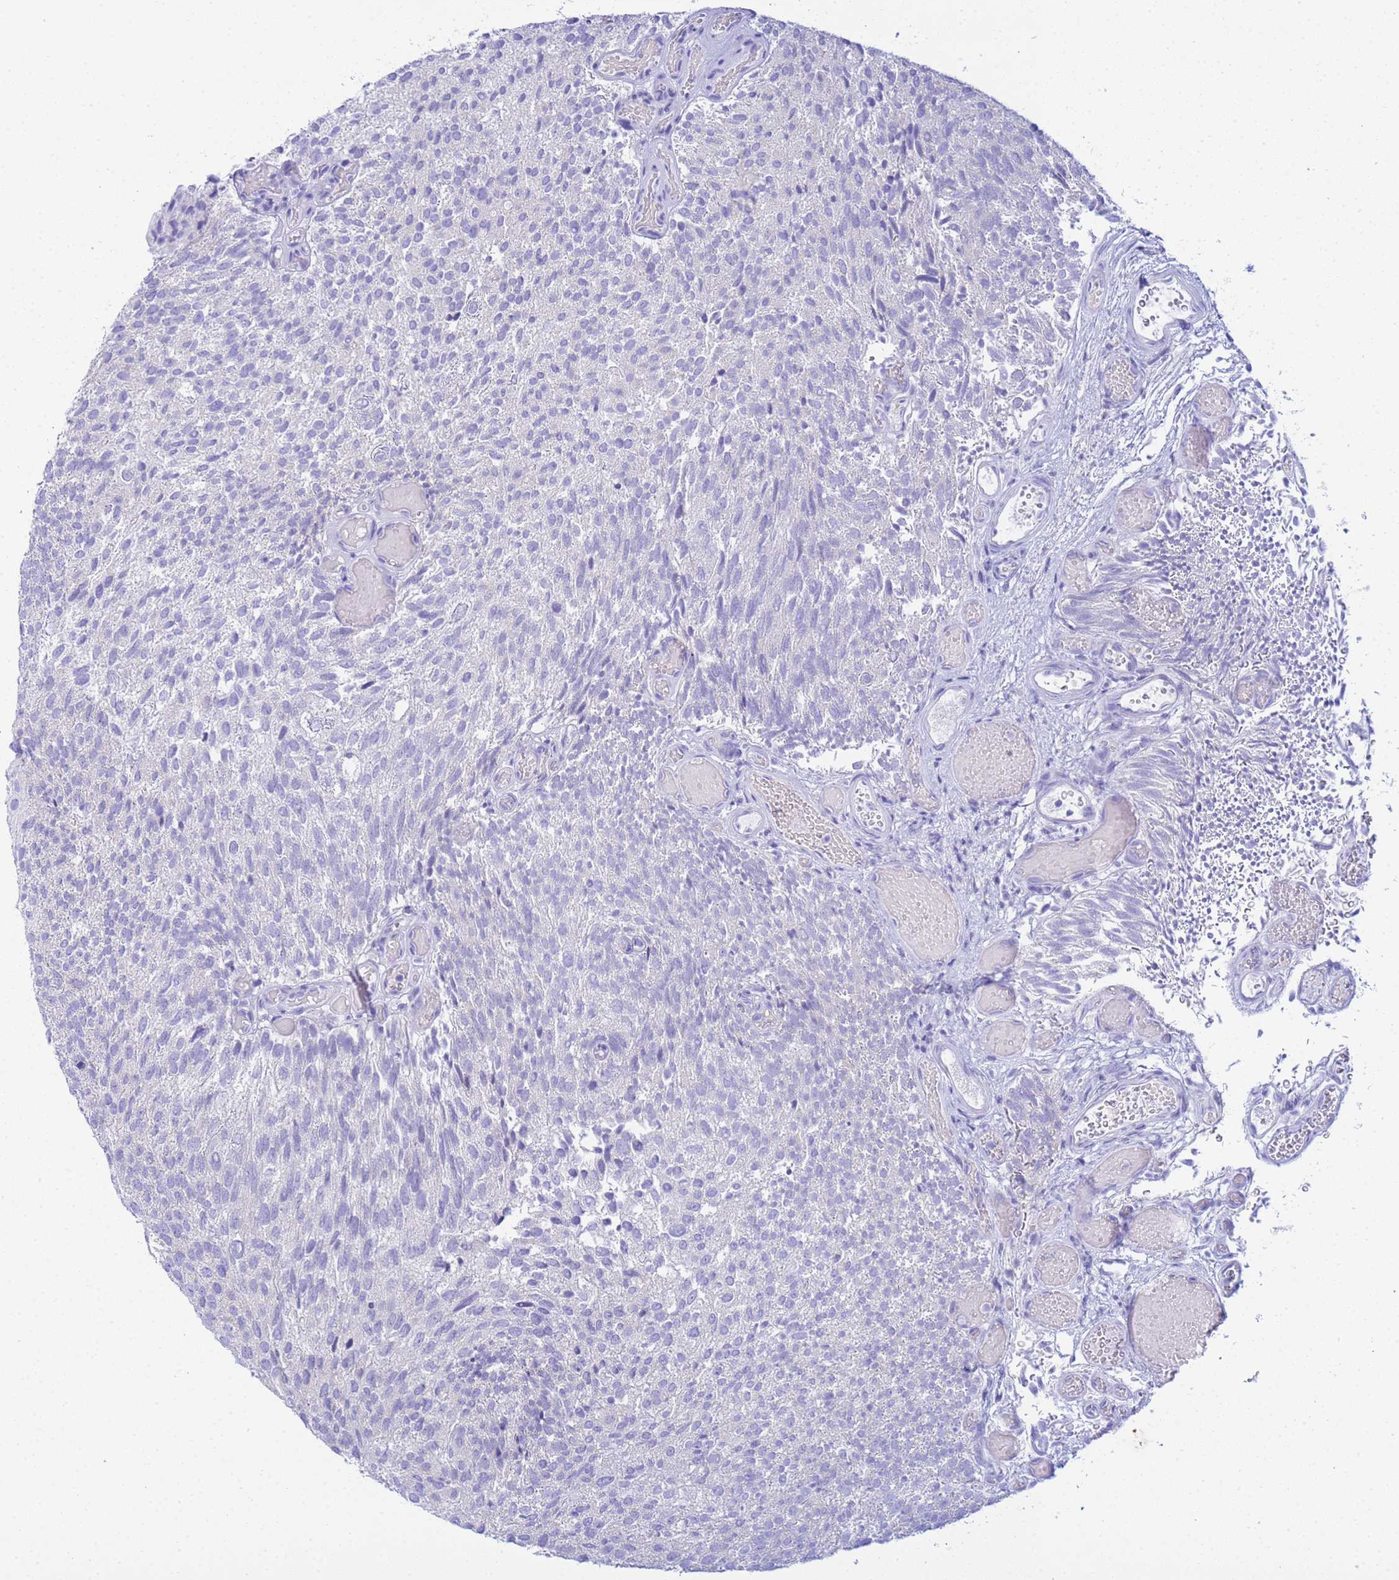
{"staining": {"intensity": "negative", "quantity": "none", "location": "none"}, "tissue": "urothelial cancer", "cell_type": "Tumor cells", "image_type": "cancer", "snomed": [{"axis": "morphology", "description": "Urothelial carcinoma, Low grade"}, {"axis": "topography", "description": "Urinary bladder"}], "caption": "DAB immunohistochemical staining of human low-grade urothelial carcinoma exhibits no significant staining in tumor cells.", "gene": "AQP12A", "patient": {"sex": "male", "age": 78}}